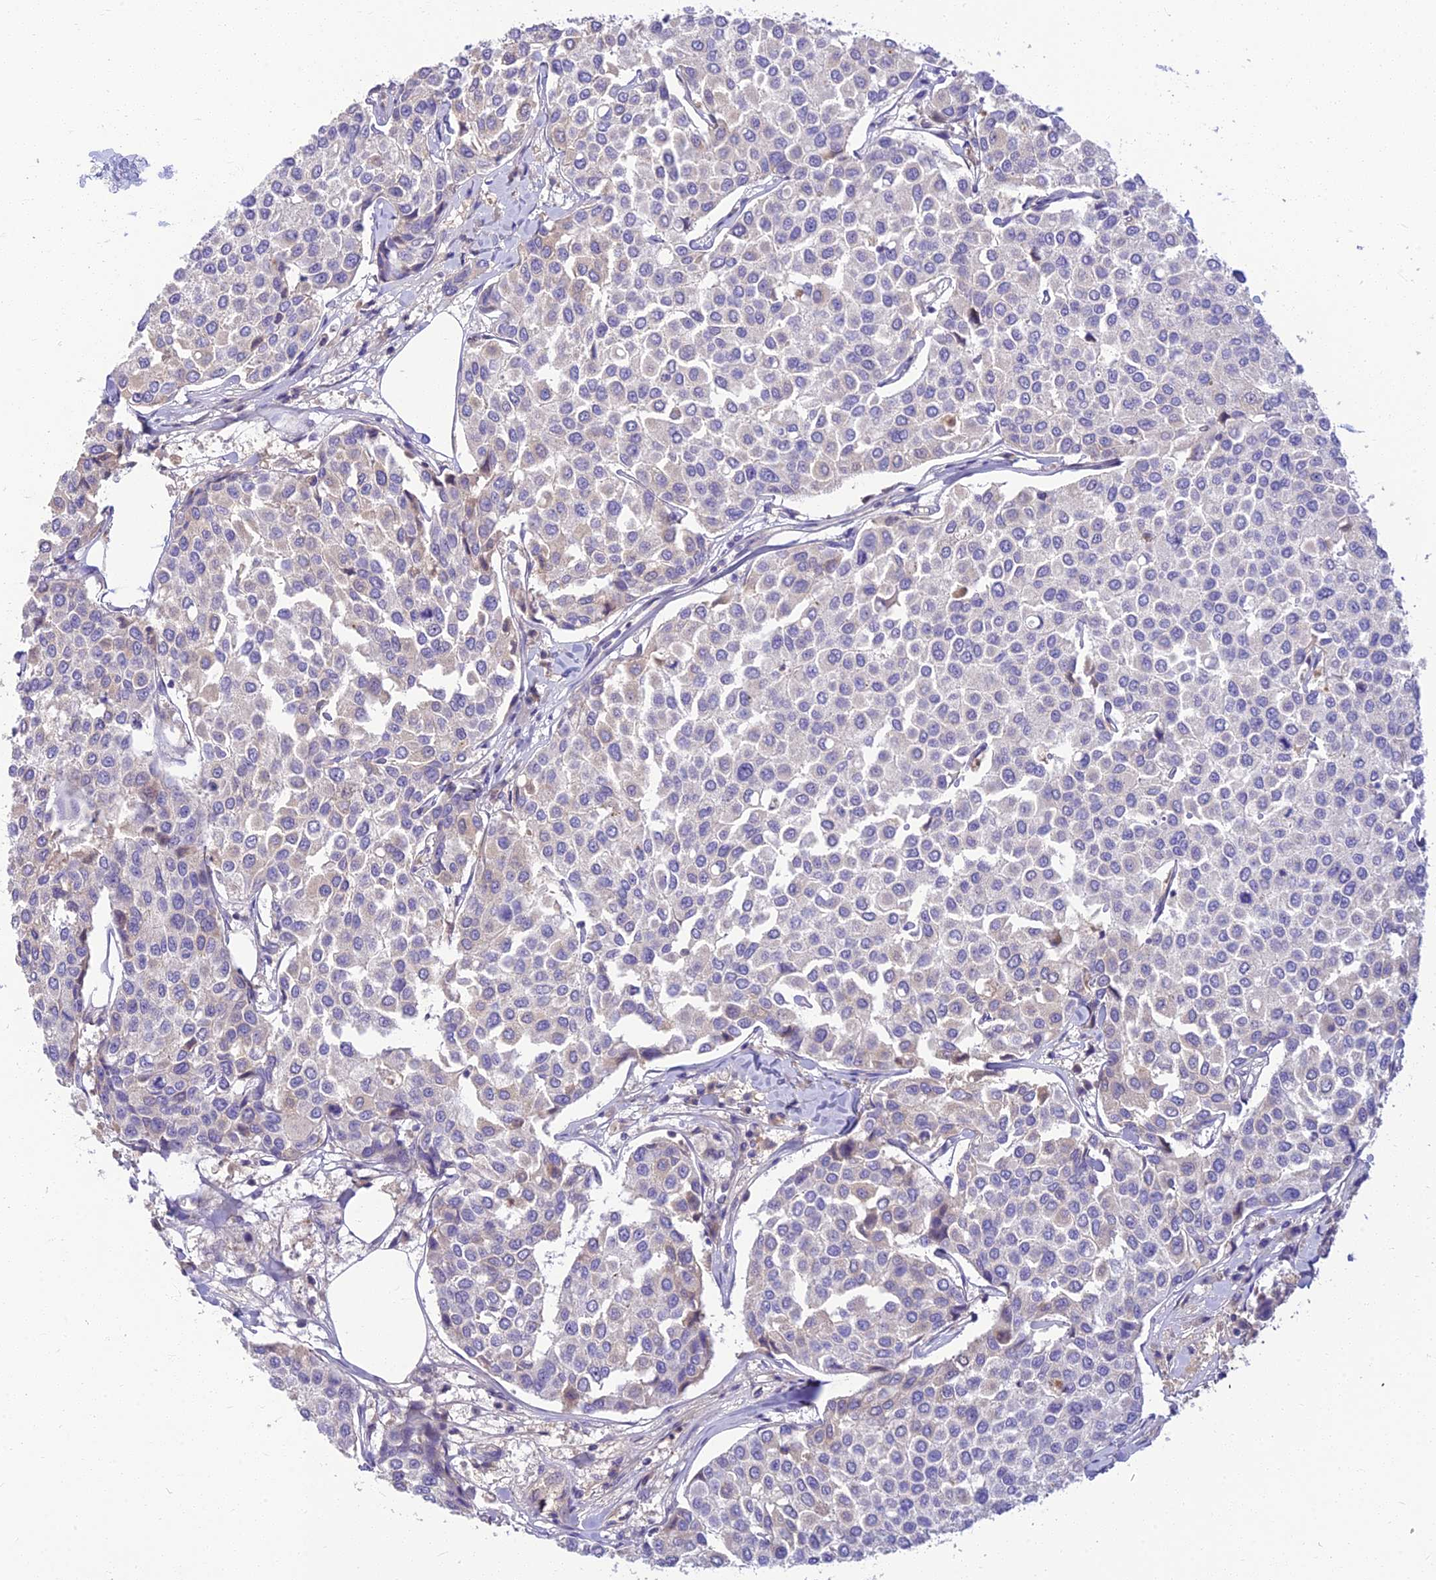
{"staining": {"intensity": "negative", "quantity": "none", "location": "none"}, "tissue": "breast cancer", "cell_type": "Tumor cells", "image_type": "cancer", "snomed": [{"axis": "morphology", "description": "Duct carcinoma"}, {"axis": "topography", "description": "Breast"}], "caption": "Protein analysis of intraductal carcinoma (breast) demonstrates no significant expression in tumor cells.", "gene": "CLIP4", "patient": {"sex": "female", "age": 55}}